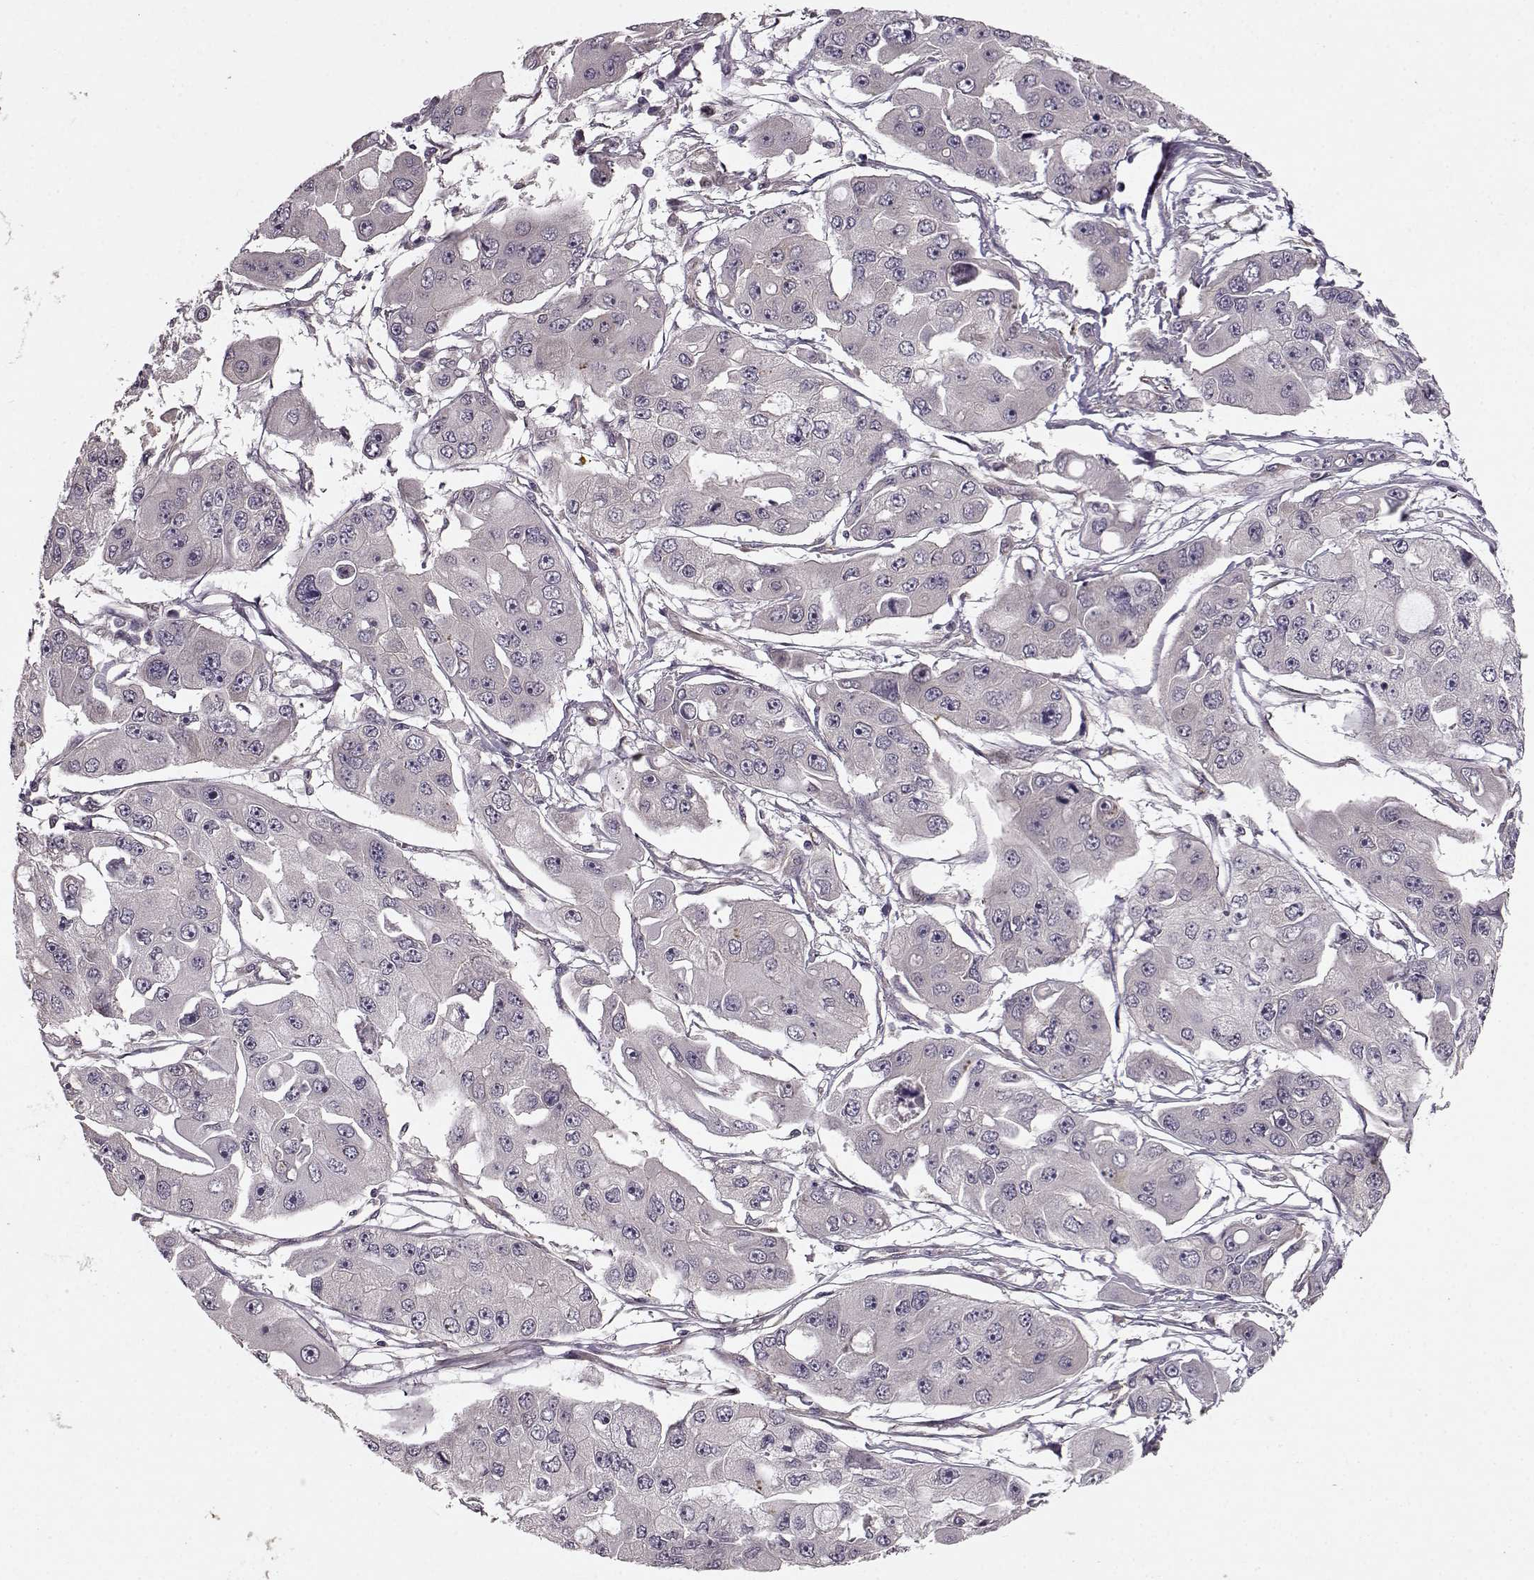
{"staining": {"intensity": "negative", "quantity": "none", "location": "none"}, "tissue": "ovarian cancer", "cell_type": "Tumor cells", "image_type": "cancer", "snomed": [{"axis": "morphology", "description": "Cystadenocarcinoma, serous, NOS"}, {"axis": "topography", "description": "Ovary"}], "caption": "Photomicrograph shows no protein positivity in tumor cells of ovarian cancer tissue.", "gene": "SLAIN2", "patient": {"sex": "female", "age": 56}}